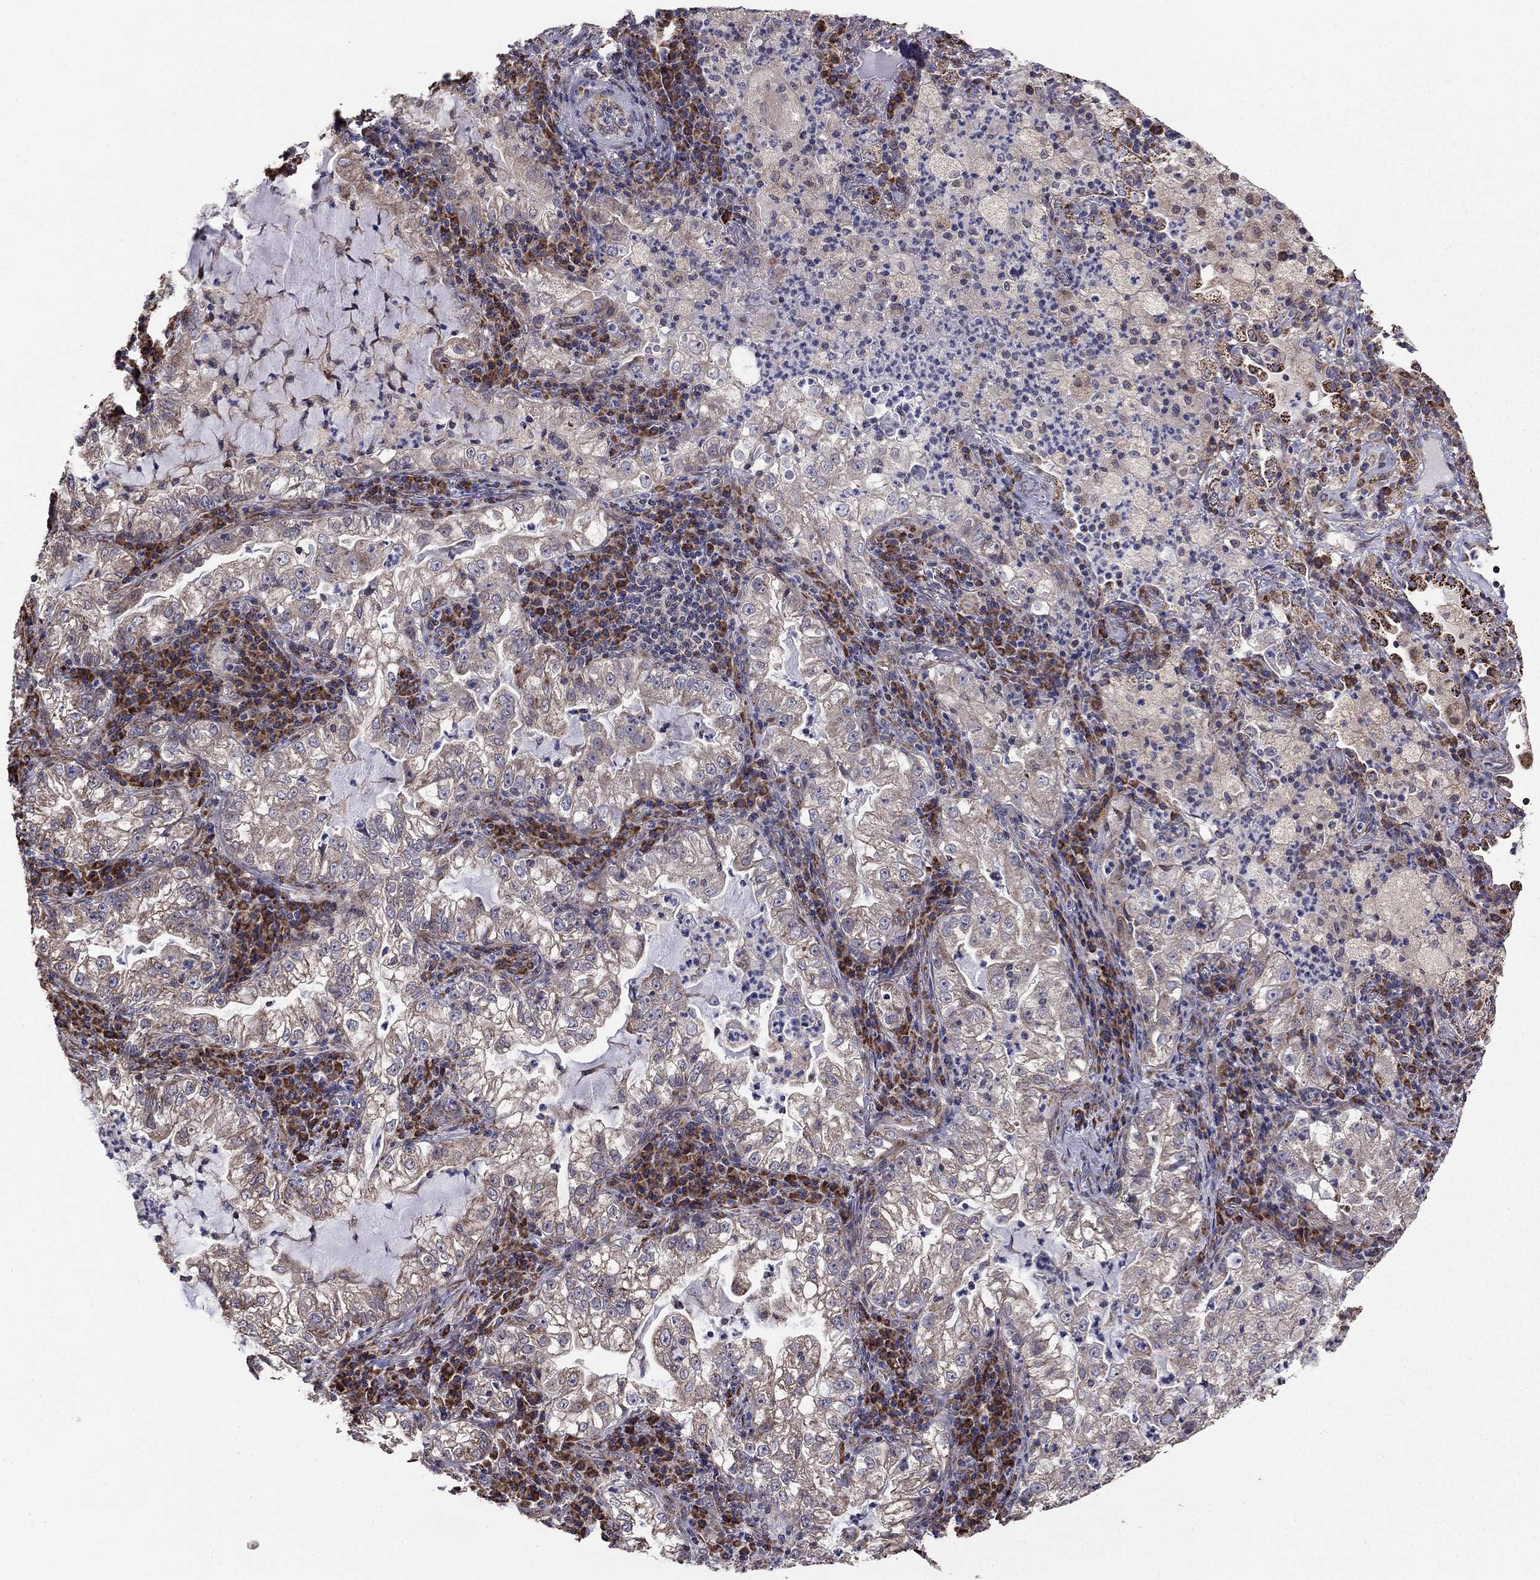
{"staining": {"intensity": "negative", "quantity": "none", "location": "none"}, "tissue": "lung cancer", "cell_type": "Tumor cells", "image_type": "cancer", "snomed": [{"axis": "morphology", "description": "Adenocarcinoma, NOS"}, {"axis": "topography", "description": "Lung"}], "caption": "An IHC image of lung cancer is shown. There is no staining in tumor cells of lung cancer. Nuclei are stained in blue.", "gene": "NKIRAS1", "patient": {"sex": "female", "age": 73}}